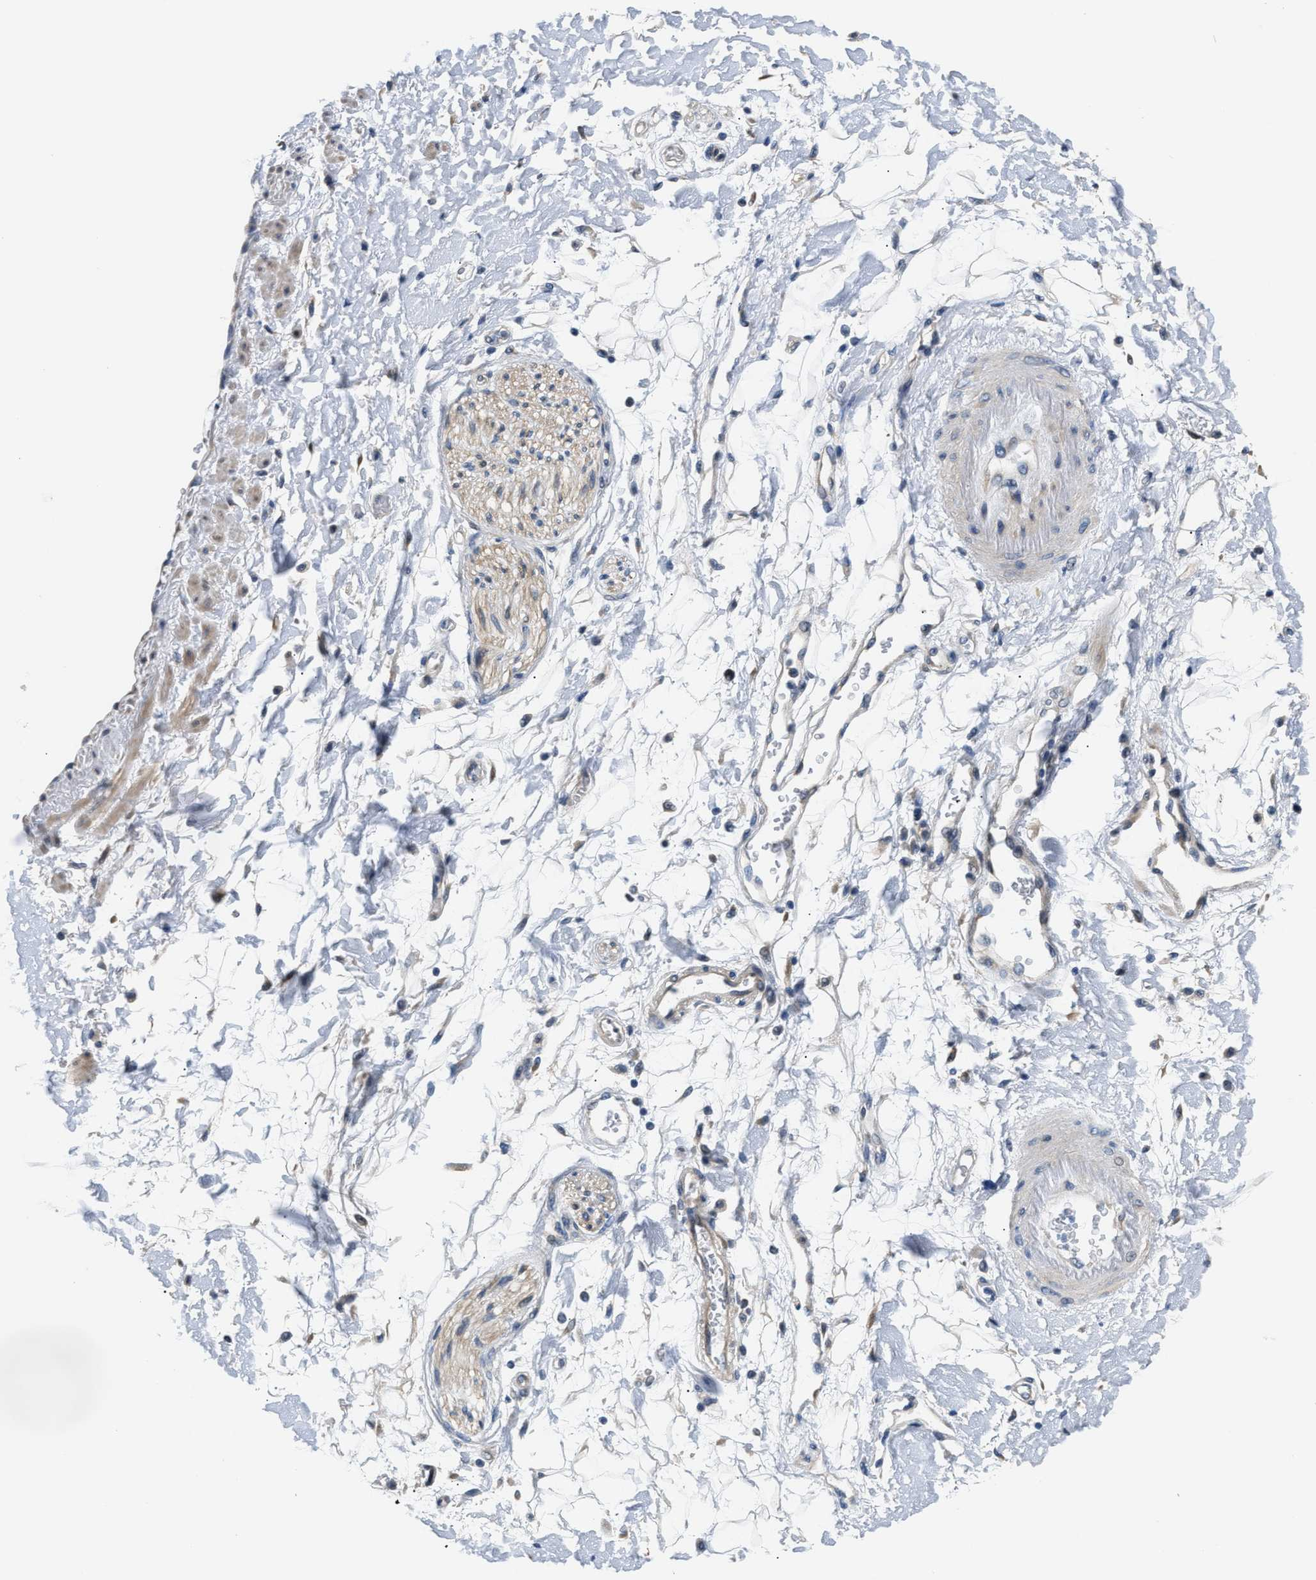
{"staining": {"intensity": "negative", "quantity": "none", "location": "none"}, "tissue": "adipose tissue", "cell_type": "Adipocytes", "image_type": "normal", "snomed": [{"axis": "morphology", "description": "Normal tissue, NOS"}, {"axis": "morphology", "description": "Adenocarcinoma, NOS"}, {"axis": "topography", "description": "Duodenum"}, {"axis": "topography", "description": "Peripheral nerve tissue"}], "caption": "Immunohistochemistry (IHC) histopathology image of unremarkable adipose tissue: adipose tissue stained with DAB shows no significant protein positivity in adipocytes.", "gene": "CLGN", "patient": {"sex": "female", "age": 60}}